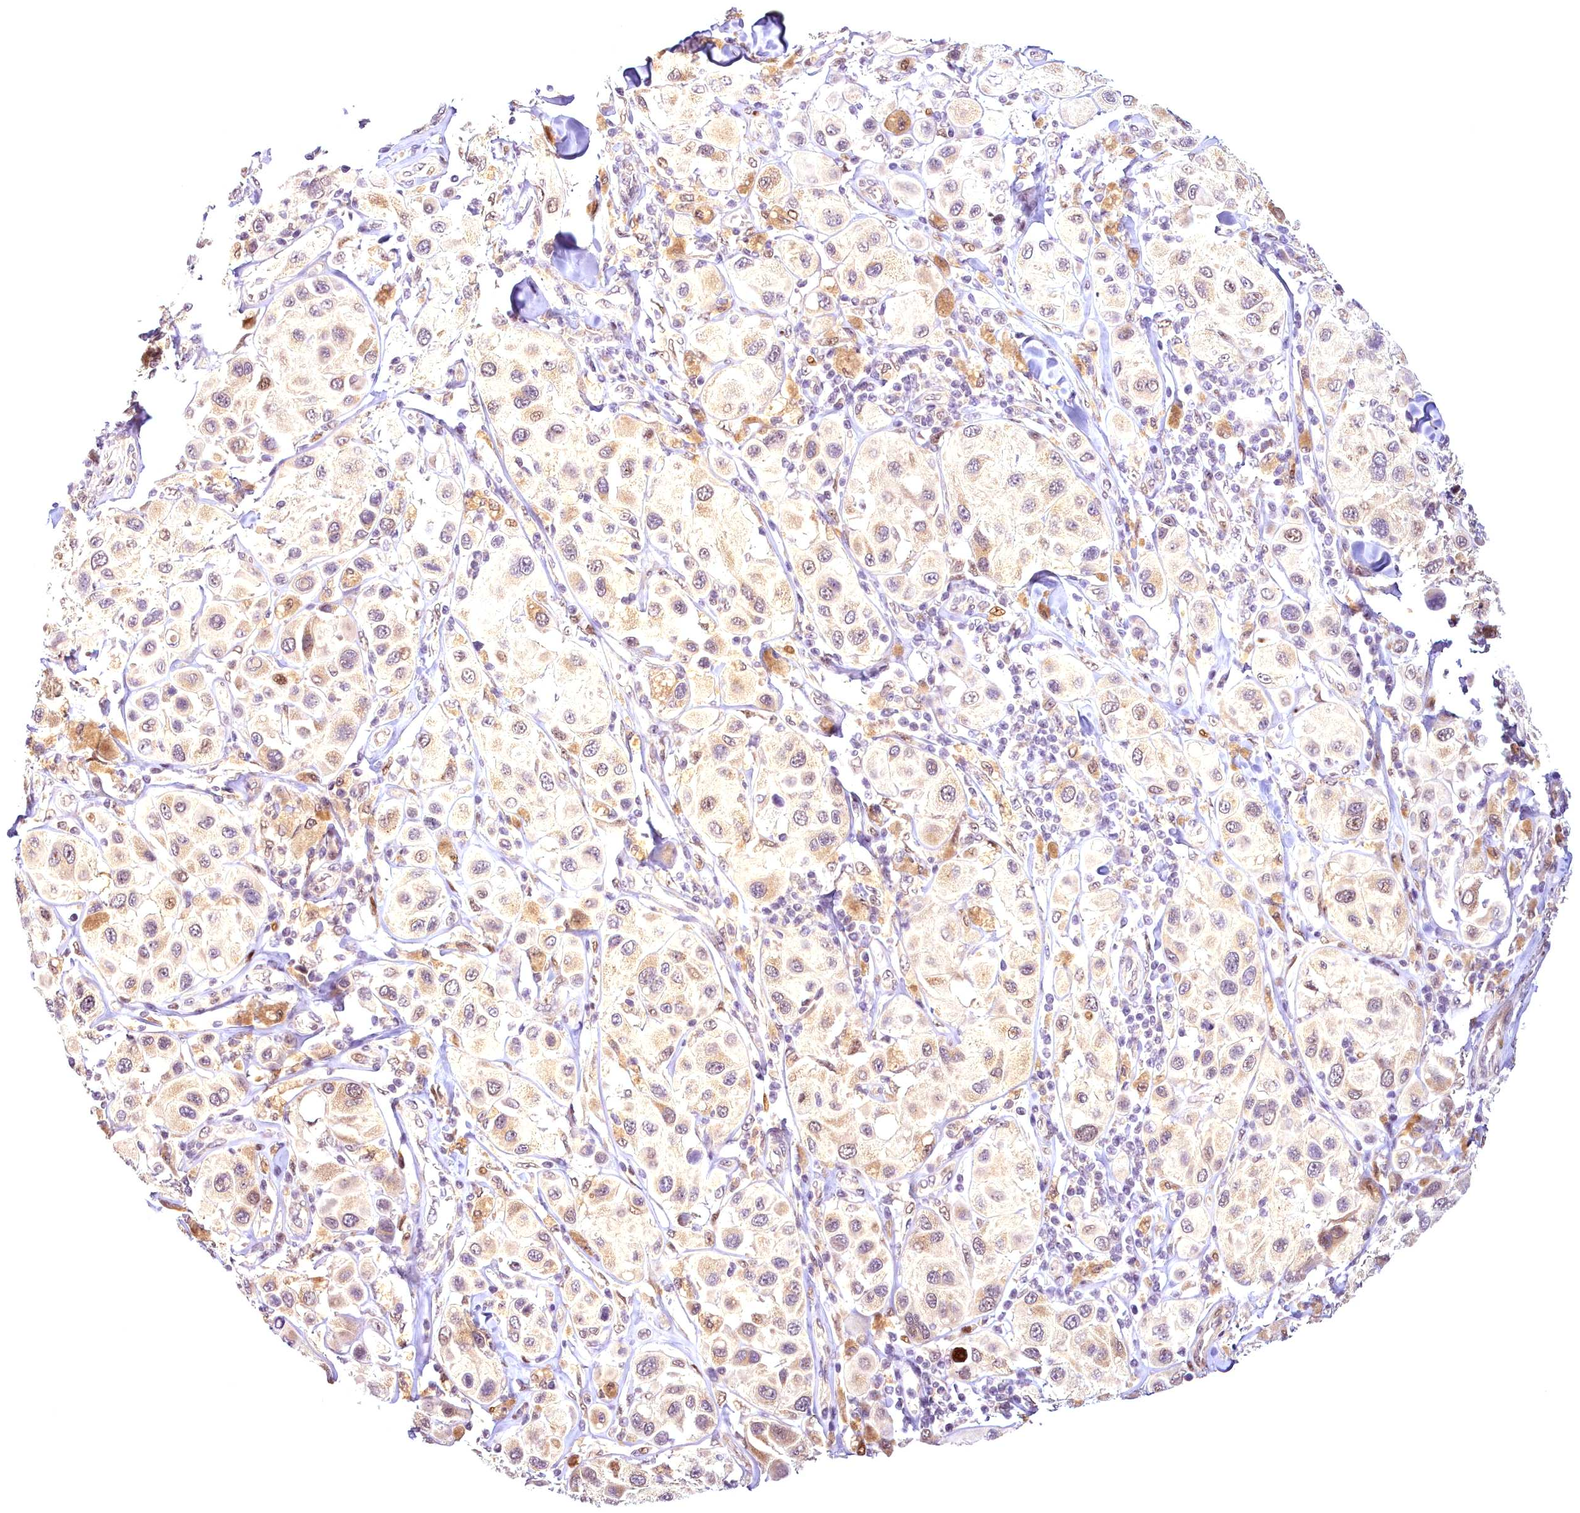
{"staining": {"intensity": "weak", "quantity": "<25%", "location": "cytoplasmic/membranous,nuclear"}, "tissue": "melanoma", "cell_type": "Tumor cells", "image_type": "cancer", "snomed": [{"axis": "morphology", "description": "Malignant melanoma, Metastatic site"}, {"axis": "topography", "description": "Skin"}], "caption": "IHC histopathology image of neoplastic tissue: human melanoma stained with DAB displays no significant protein expression in tumor cells.", "gene": "AP1M1", "patient": {"sex": "male", "age": 41}}